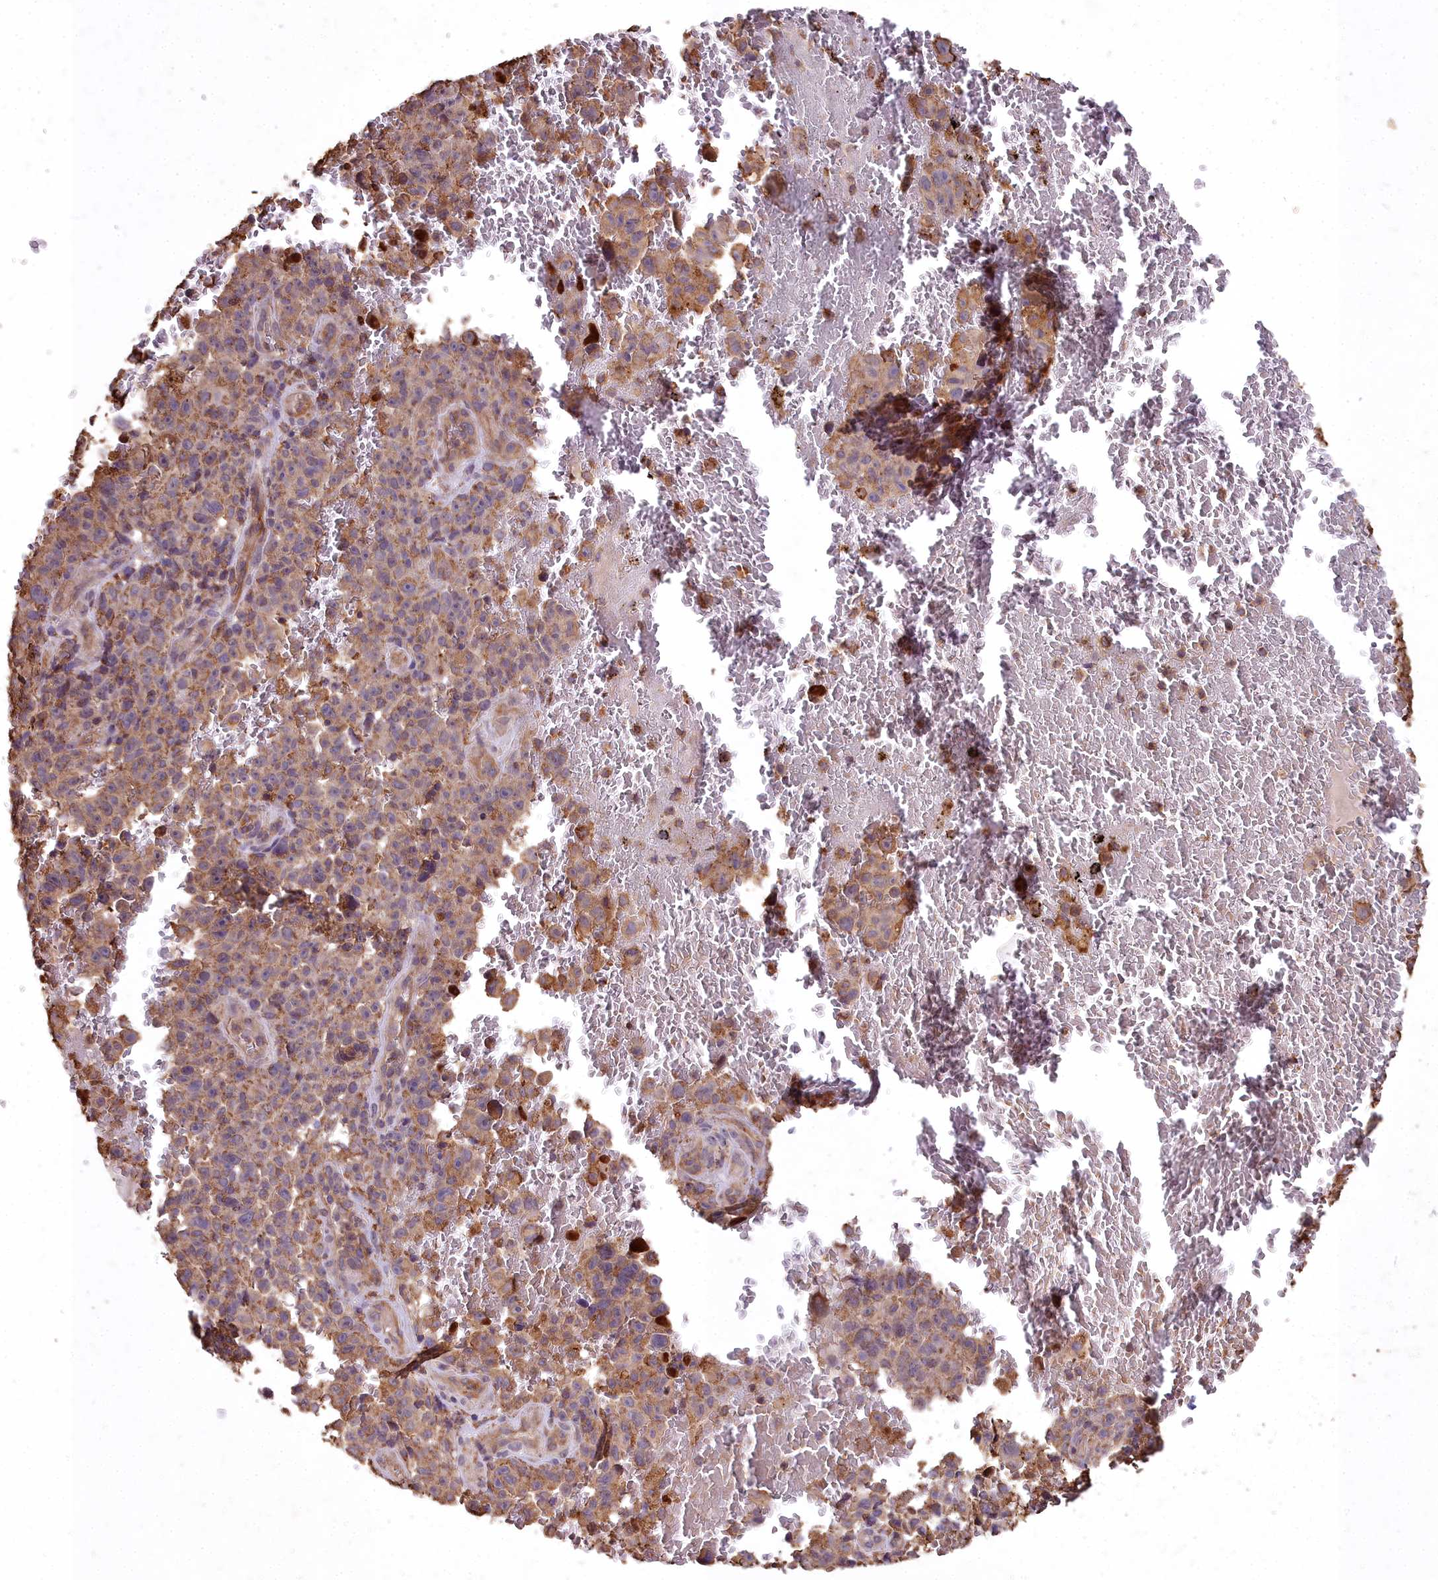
{"staining": {"intensity": "moderate", "quantity": ">75%", "location": "cytoplasmic/membranous"}, "tissue": "melanoma", "cell_type": "Tumor cells", "image_type": "cancer", "snomed": [{"axis": "morphology", "description": "Malignant melanoma, NOS"}, {"axis": "topography", "description": "Skin"}], "caption": "Malignant melanoma tissue exhibits moderate cytoplasmic/membranous staining in approximately >75% of tumor cells, visualized by immunohistochemistry.", "gene": "CEMIP2", "patient": {"sex": "female", "age": 82}}